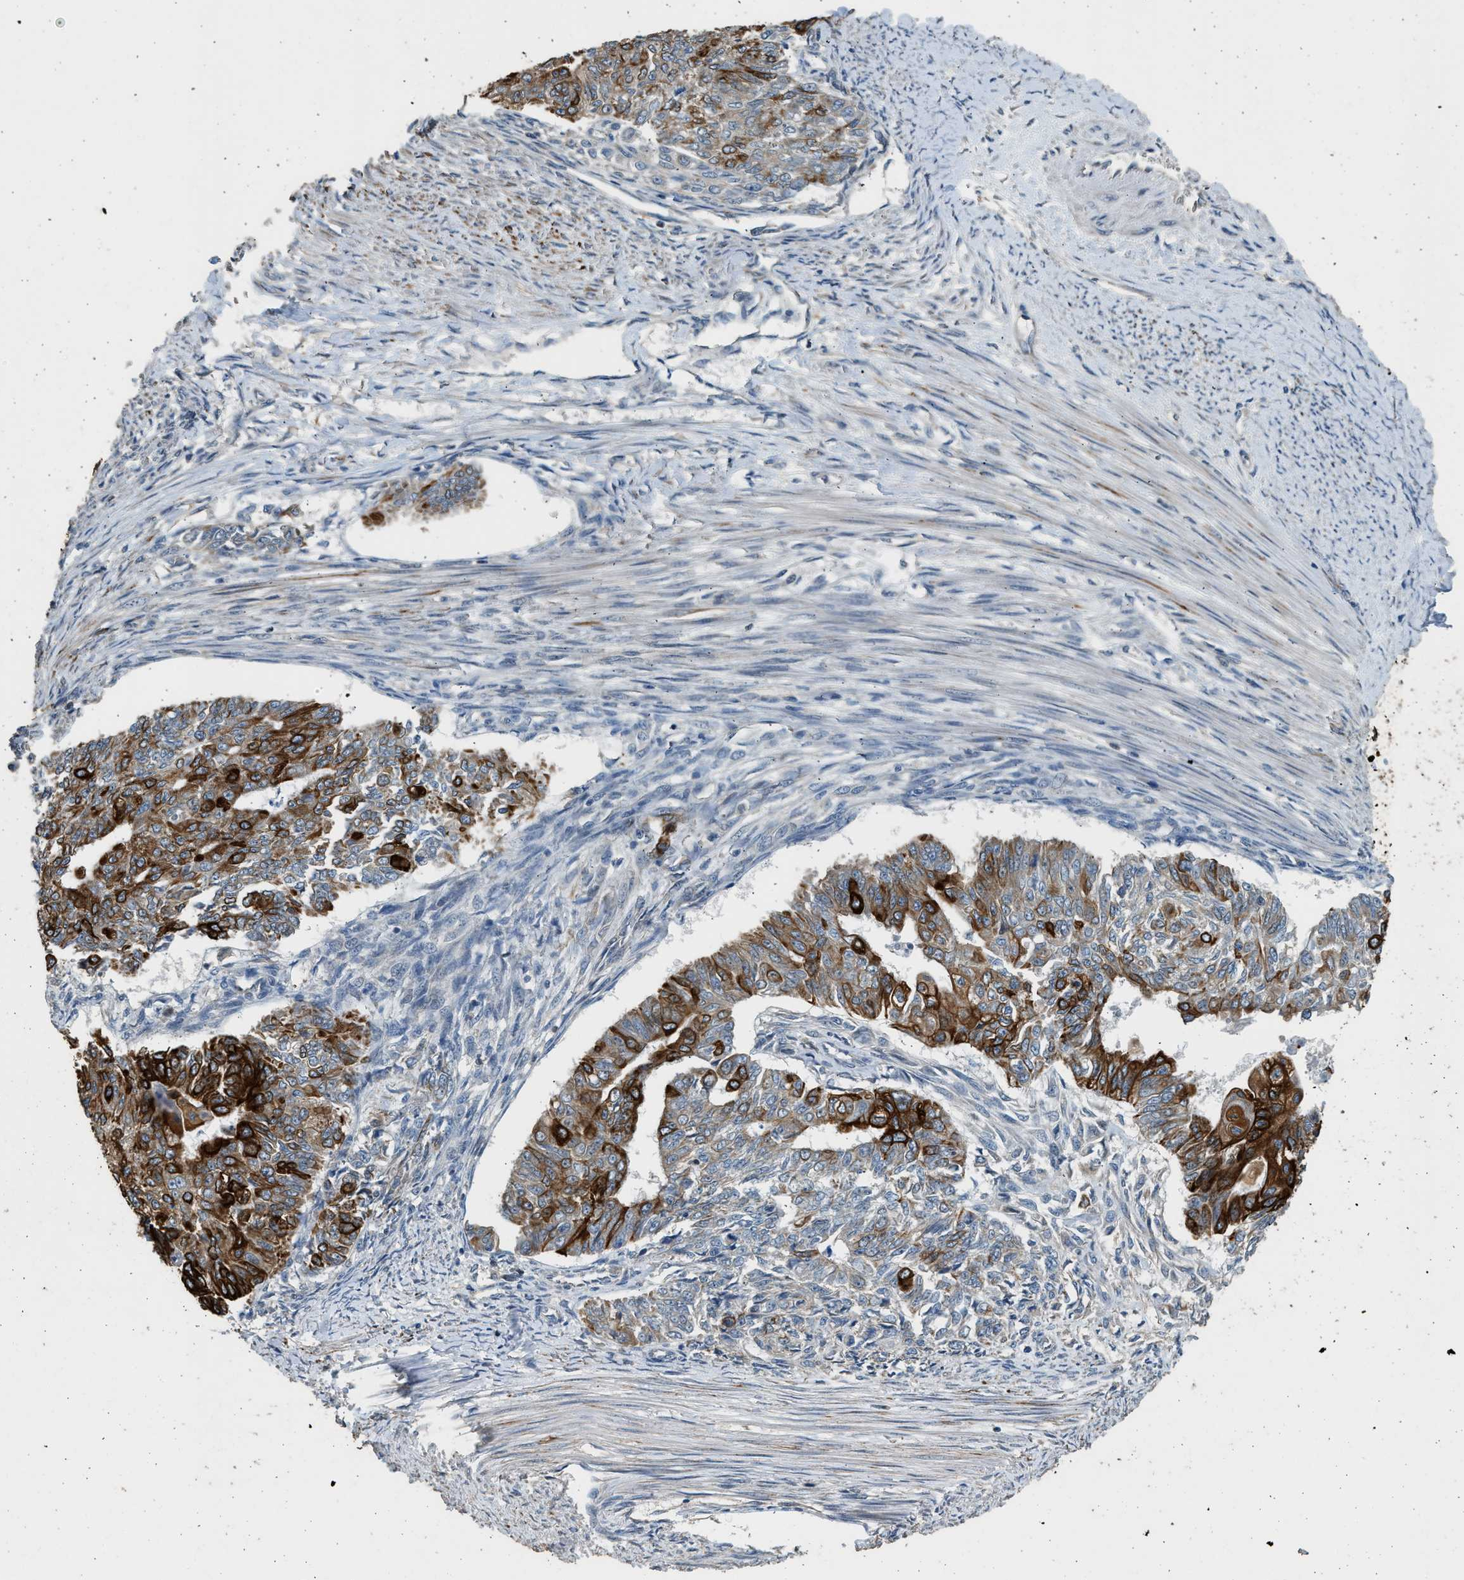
{"staining": {"intensity": "strong", "quantity": "25%-75%", "location": "cytoplasmic/membranous"}, "tissue": "endometrial cancer", "cell_type": "Tumor cells", "image_type": "cancer", "snomed": [{"axis": "morphology", "description": "Adenocarcinoma, NOS"}, {"axis": "topography", "description": "Endometrium"}], "caption": "Immunohistochemical staining of human endometrial adenocarcinoma displays high levels of strong cytoplasmic/membranous expression in approximately 25%-75% of tumor cells.", "gene": "PCLO", "patient": {"sex": "female", "age": 32}}